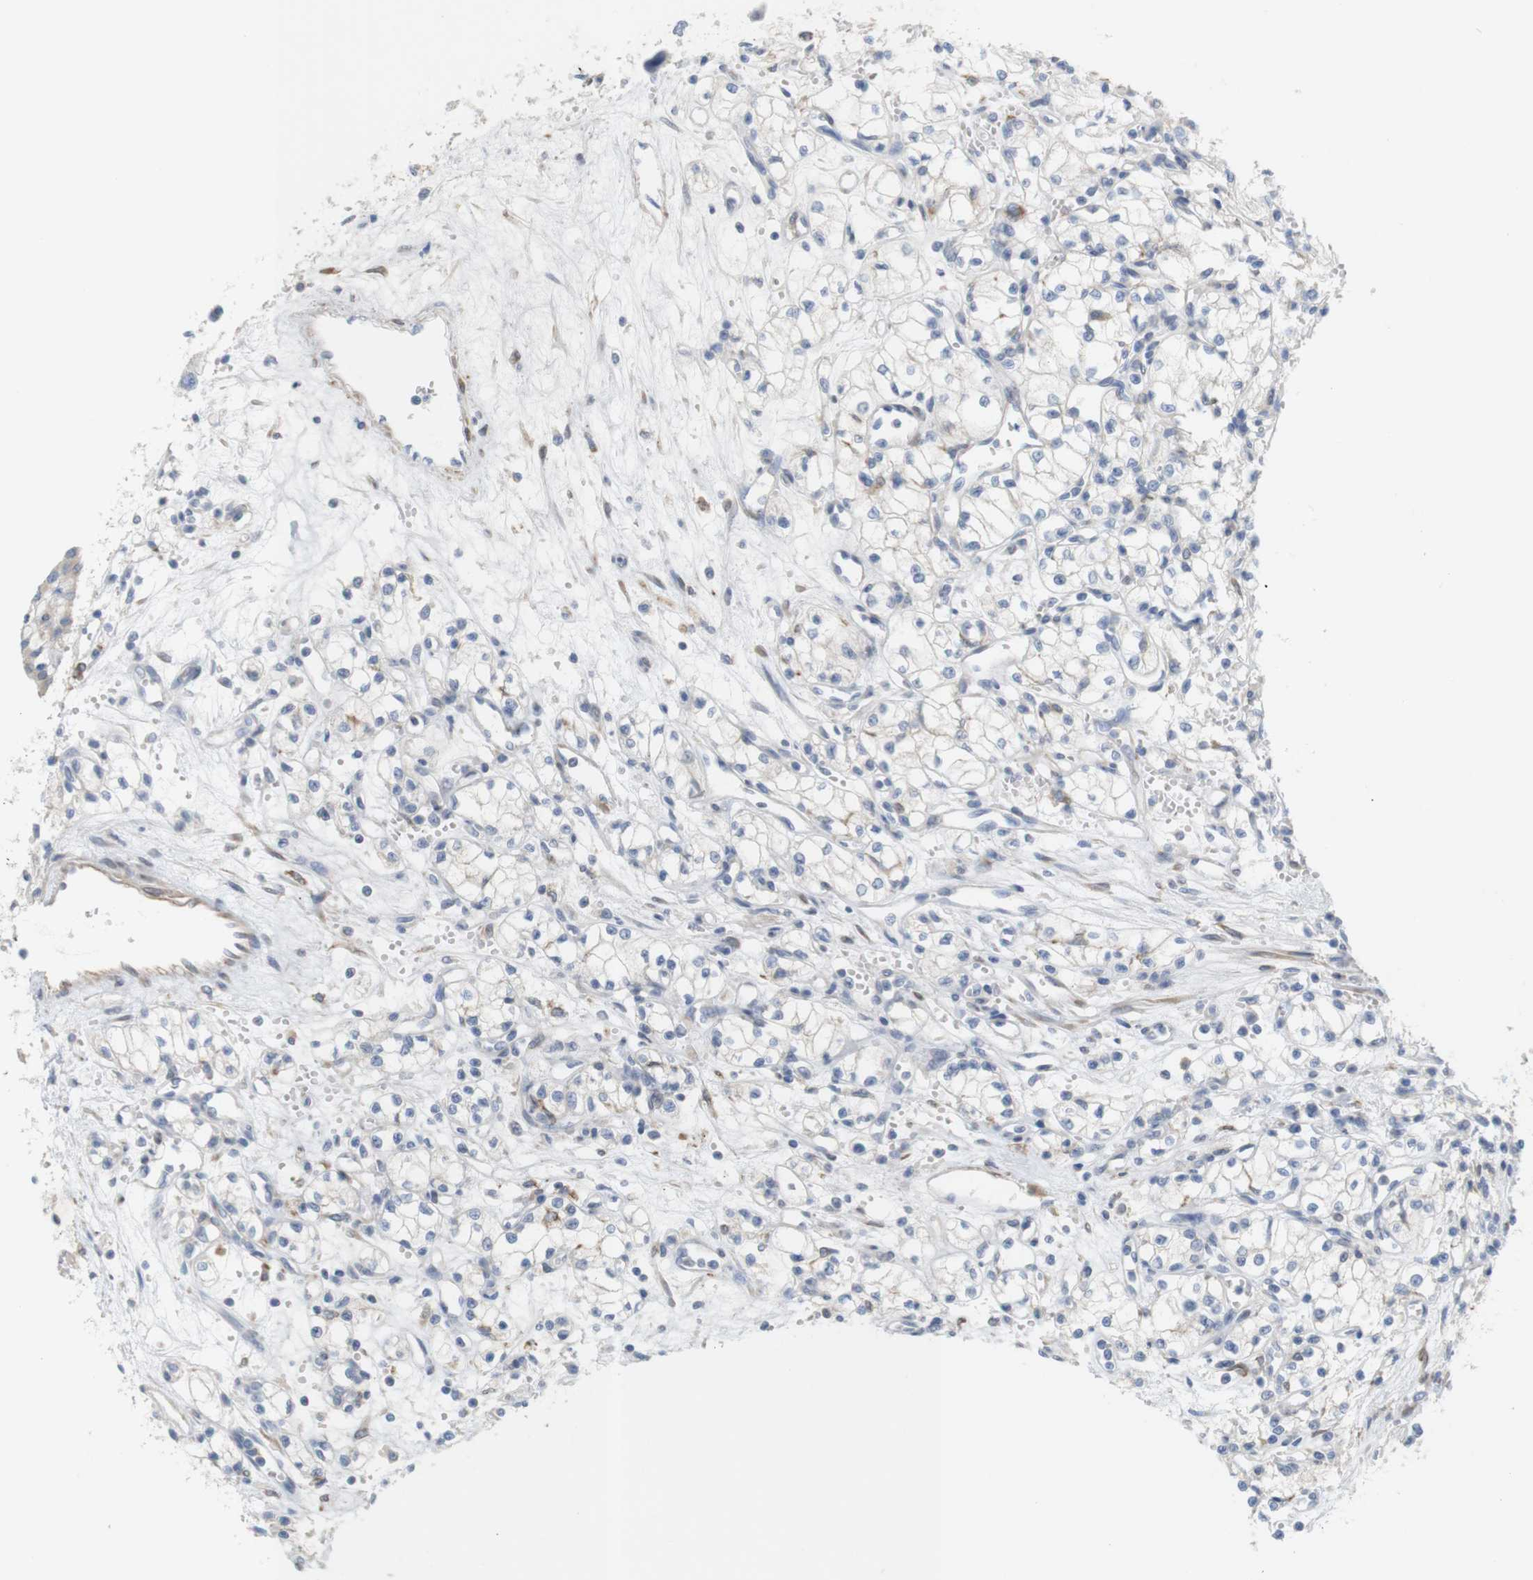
{"staining": {"intensity": "negative", "quantity": "none", "location": "none"}, "tissue": "renal cancer", "cell_type": "Tumor cells", "image_type": "cancer", "snomed": [{"axis": "morphology", "description": "Normal tissue, NOS"}, {"axis": "morphology", "description": "Adenocarcinoma, NOS"}, {"axis": "topography", "description": "Kidney"}], "caption": "This is an IHC histopathology image of renal cancer. There is no positivity in tumor cells.", "gene": "ITPR1", "patient": {"sex": "male", "age": 59}}